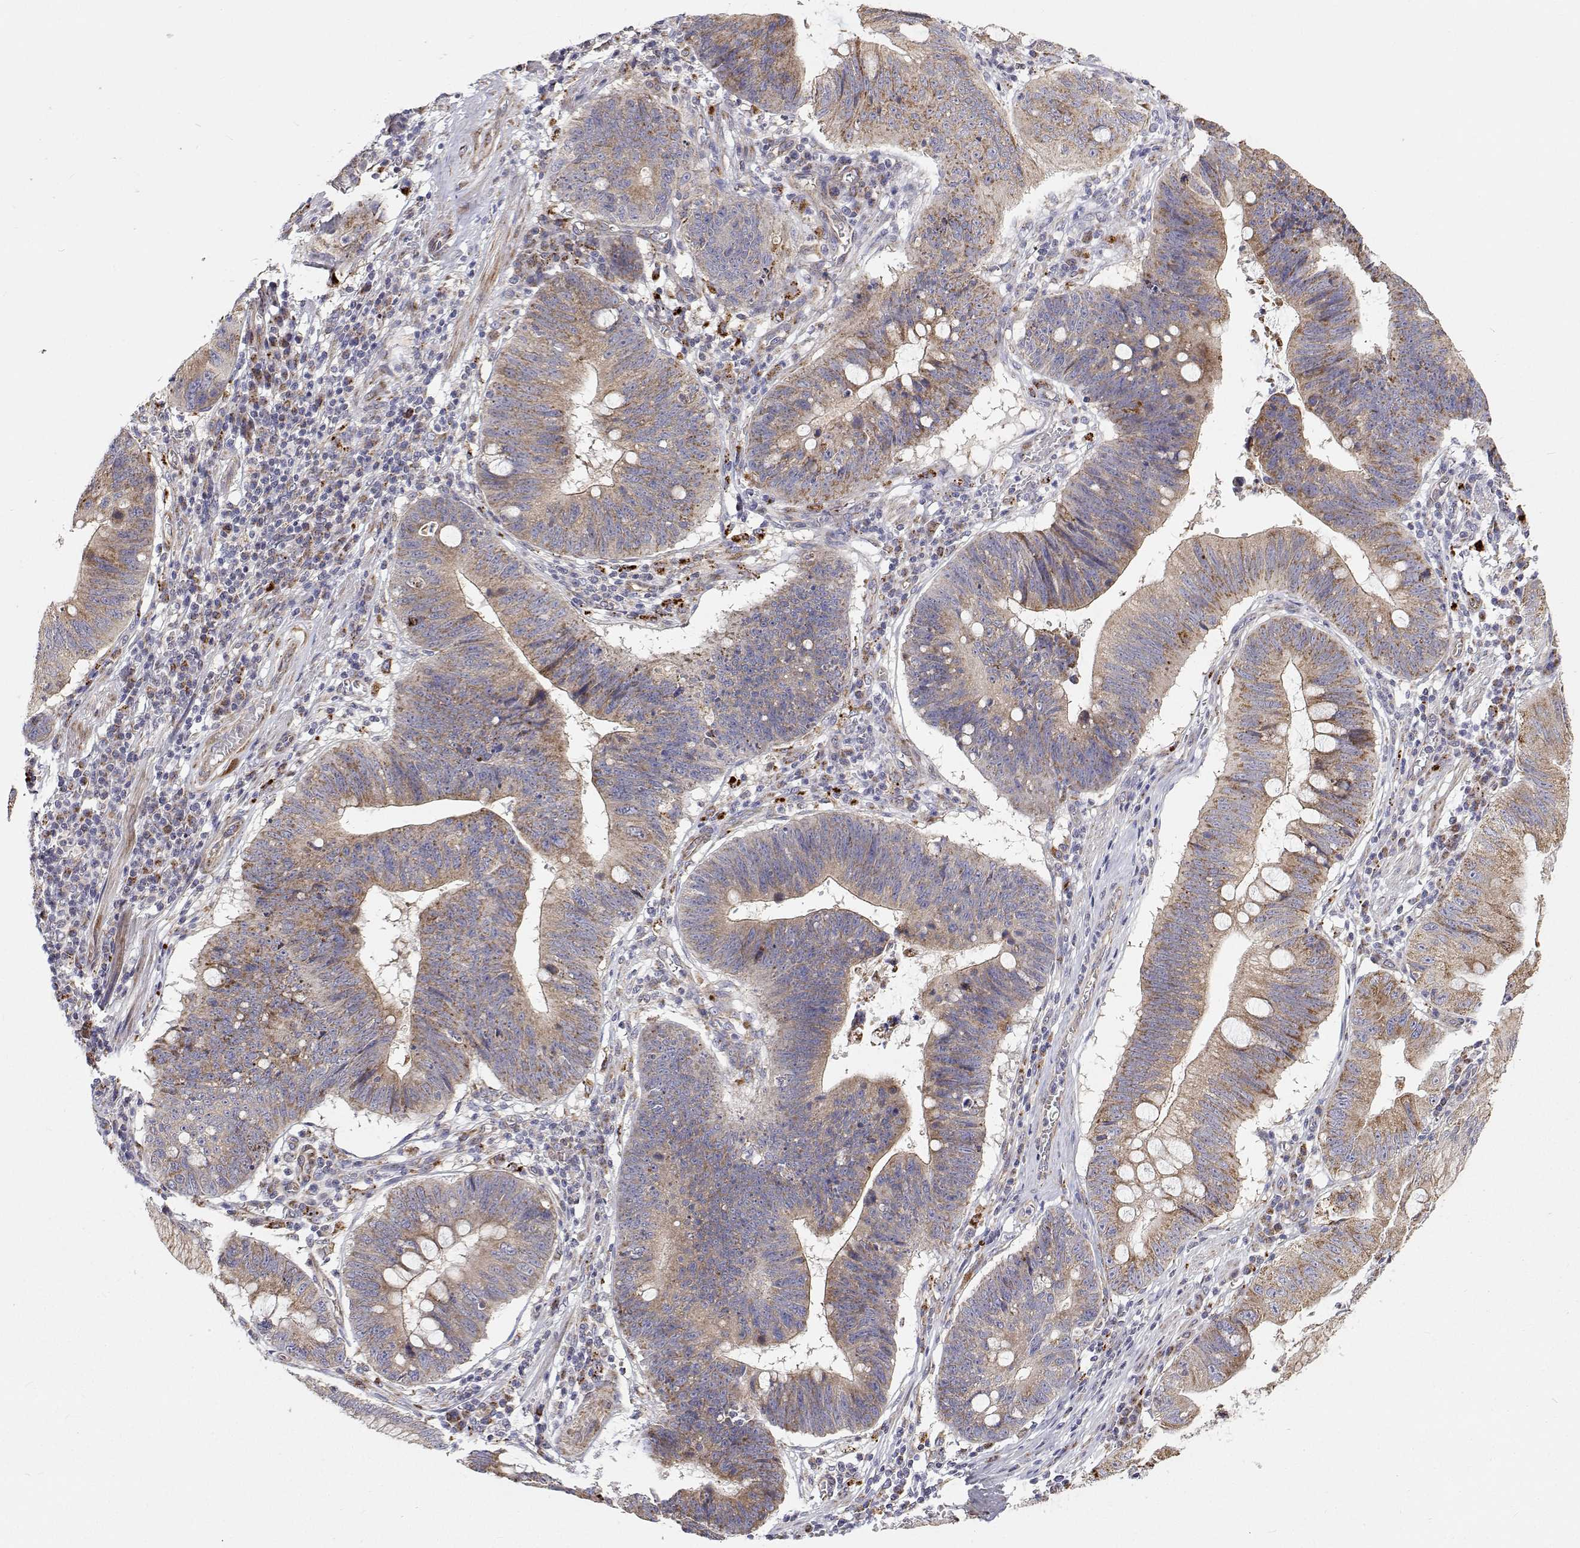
{"staining": {"intensity": "weak", "quantity": ">75%", "location": "cytoplasmic/membranous"}, "tissue": "stomach cancer", "cell_type": "Tumor cells", "image_type": "cancer", "snomed": [{"axis": "morphology", "description": "Adenocarcinoma, NOS"}, {"axis": "topography", "description": "Stomach"}], "caption": "Brown immunohistochemical staining in human stomach cancer exhibits weak cytoplasmic/membranous expression in approximately >75% of tumor cells.", "gene": "SPICE1", "patient": {"sex": "male", "age": 59}}